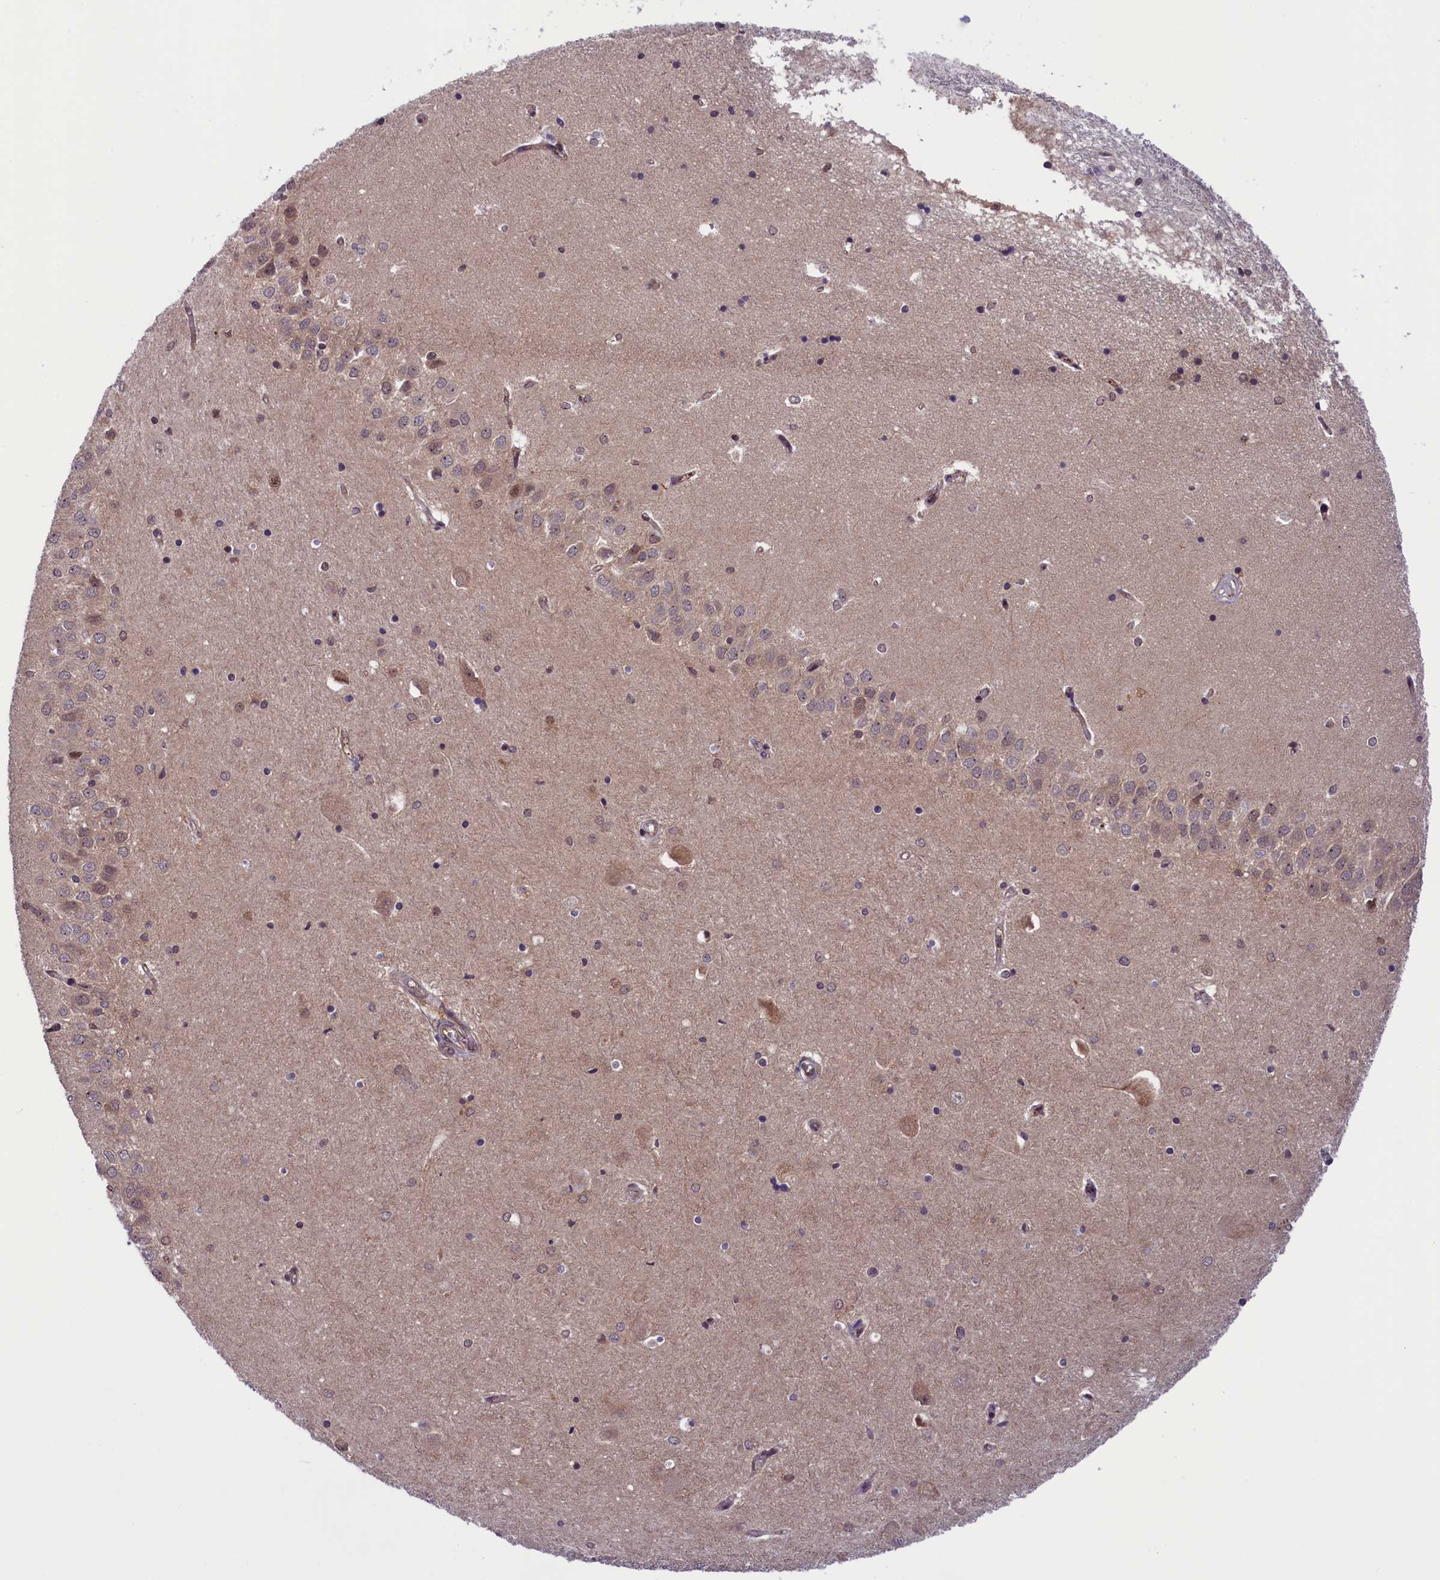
{"staining": {"intensity": "moderate", "quantity": "<25%", "location": "nuclear"}, "tissue": "hippocampus", "cell_type": "Glial cells", "image_type": "normal", "snomed": [{"axis": "morphology", "description": "Normal tissue, NOS"}, {"axis": "topography", "description": "Hippocampus"}], "caption": "Moderate nuclear positivity is seen in about <25% of glial cells in normal hippocampus.", "gene": "SLC7A6OS", "patient": {"sex": "male", "age": 45}}